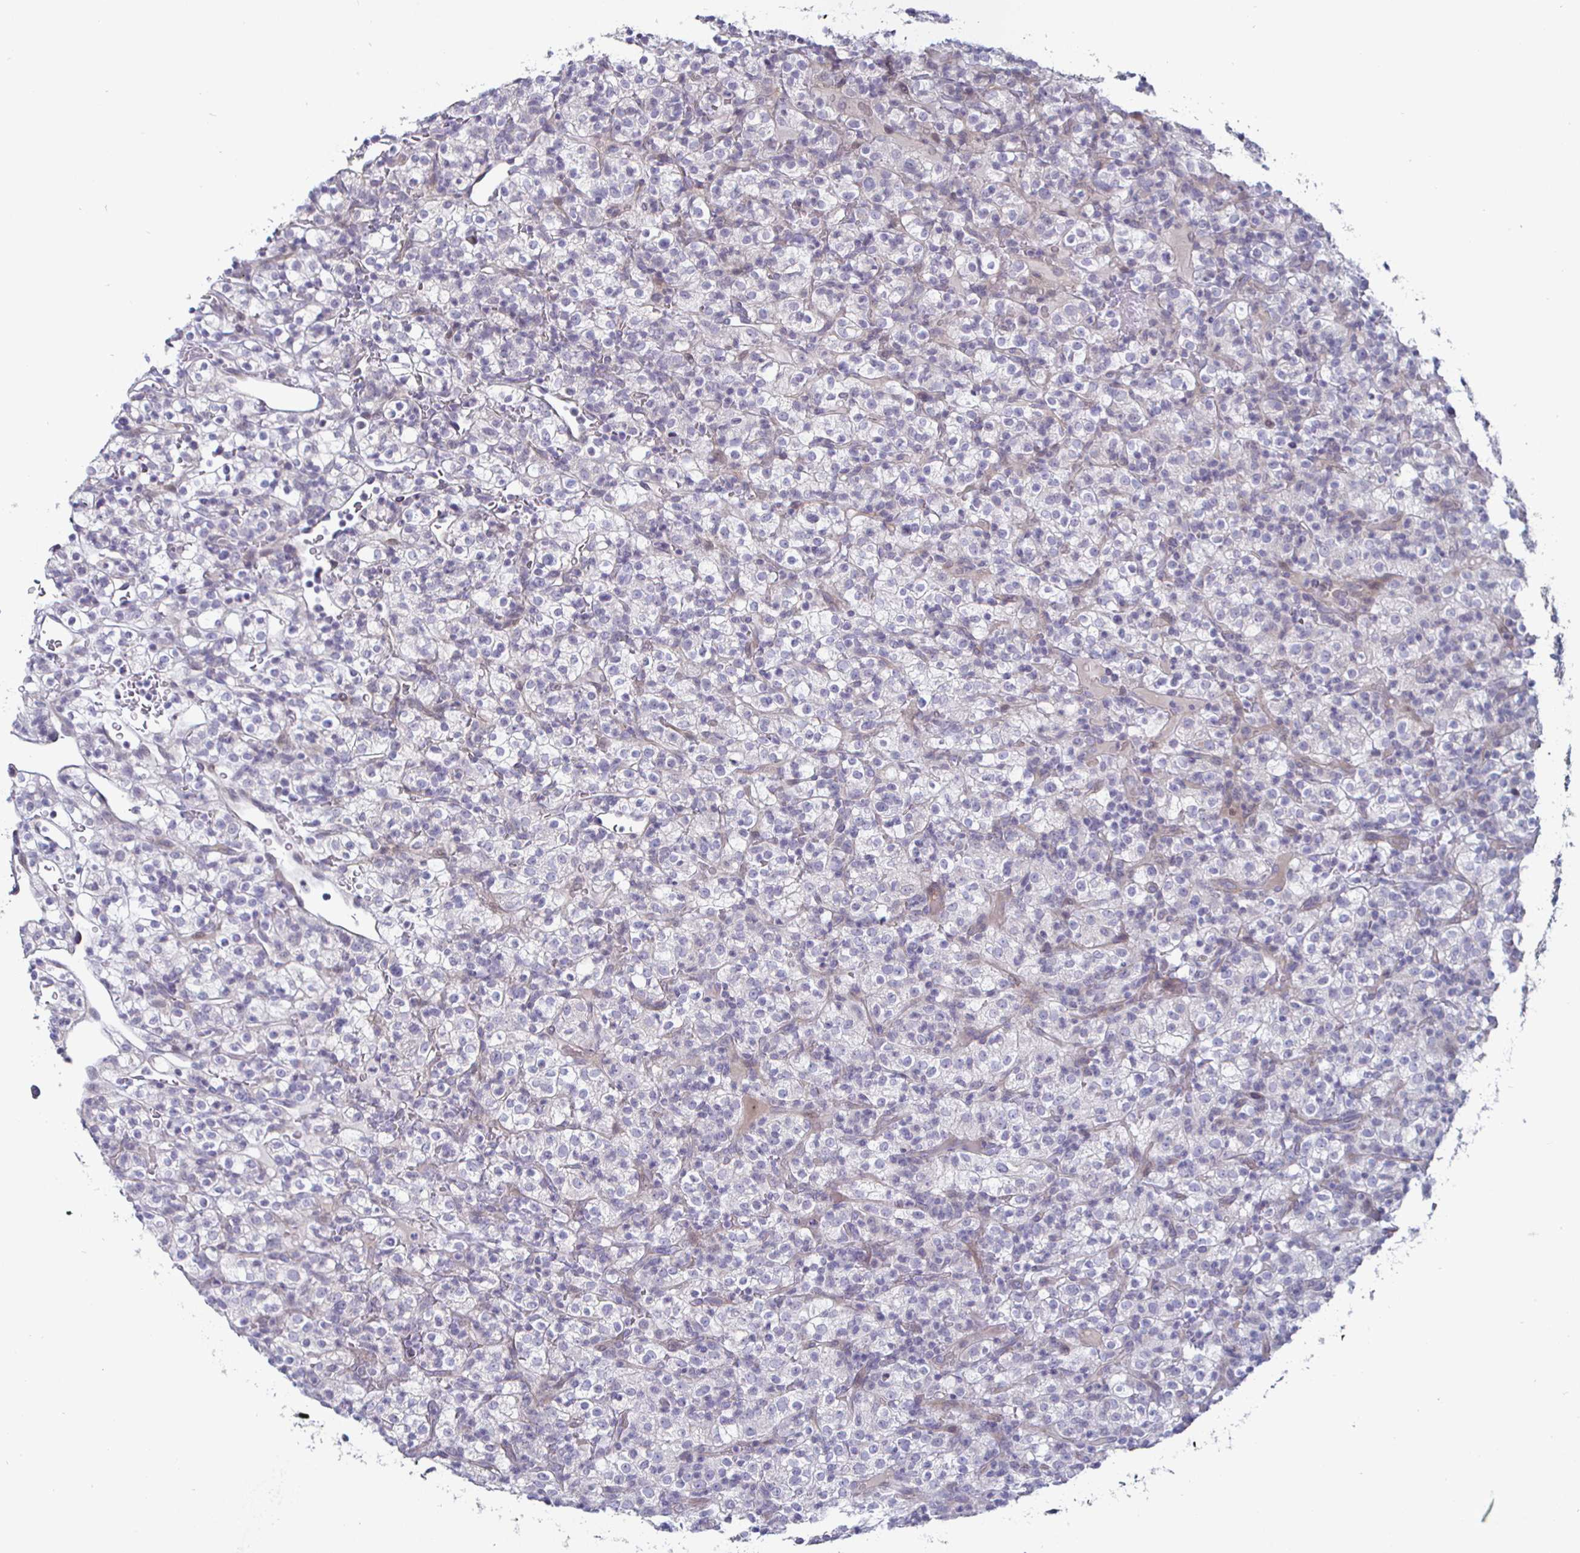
{"staining": {"intensity": "negative", "quantity": "none", "location": "none"}, "tissue": "renal cancer", "cell_type": "Tumor cells", "image_type": "cancer", "snomed": [{"axis": "morphology", "description": "Normal tissue, NOS"}, {"axis": "morphology", "description": "Adenocarcinoma, NOS"}, {"axis": "topography", "description": "Kidney"}], "caption": "A histopathology image of renal adenocarcinoma stained for a protein reveals no brown staining in tumor cells.", "gene": "DMRTB1", "patient": {"sex": "female", "age": 72}}